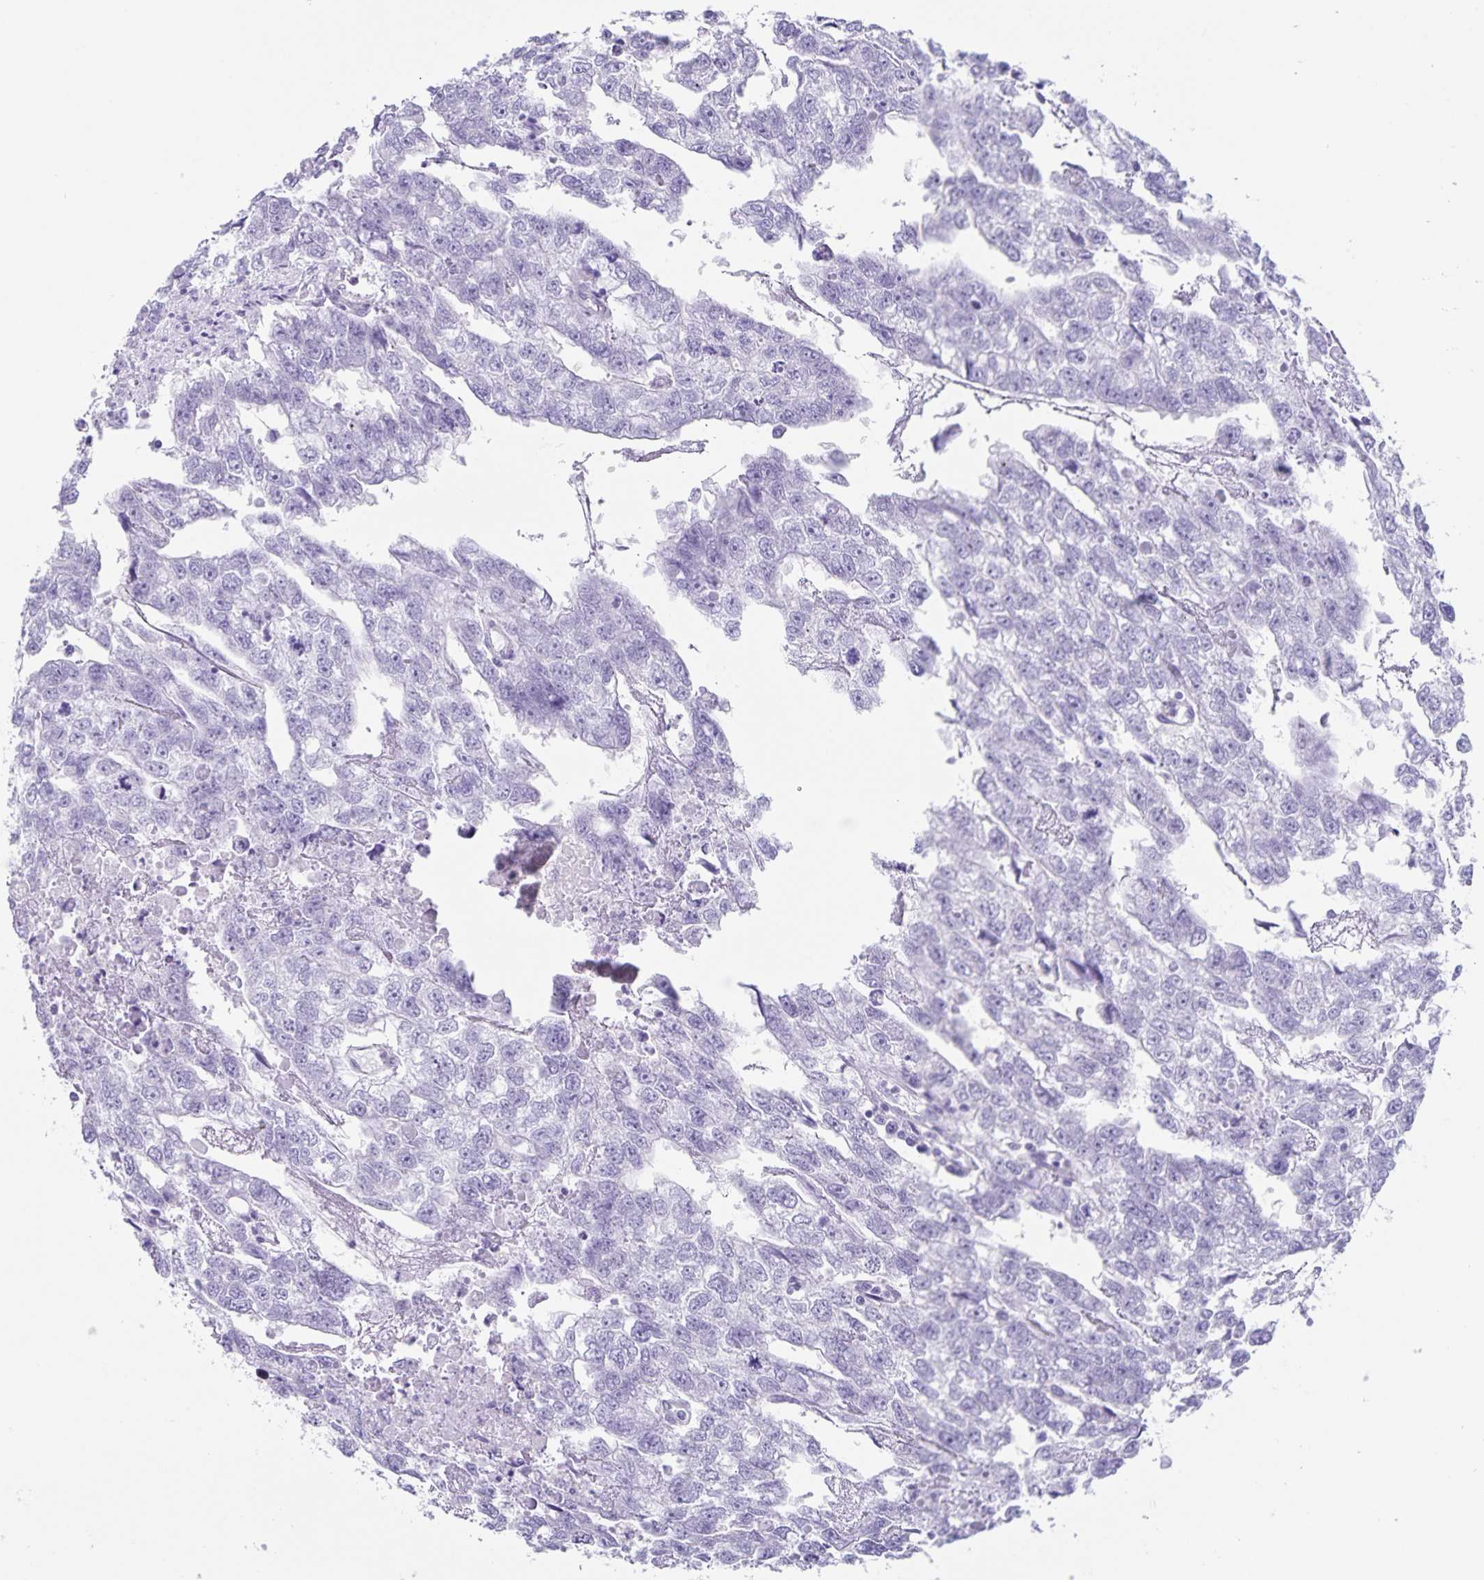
{"staining": {"intensity": "negative", "quantity": "none", "location": "none"}, "tissue": "testis cancer", "cell_type": "Tumor cells", "image_type": "cancer", "snomed": [{"axis": "morphology", "description": "Carcinoma, Embryonal, NOS"}, {"axis": "morphology", "description": "Teratoma, malignant, NOS"}, {"axis": "topography", "description": "Testis"}], "caption": "A high-resolution micrograph shows immunohistochemistry staining of testis cancer (malignant teratoma), which shows no significant expression in tumor cells. (DAB (3,3'-diaminobenzidine) IHC visualized using brightfield microscopy, high magnification).", "gene": "C11orf42", "patient": {"sex": "male", "age": 44}}